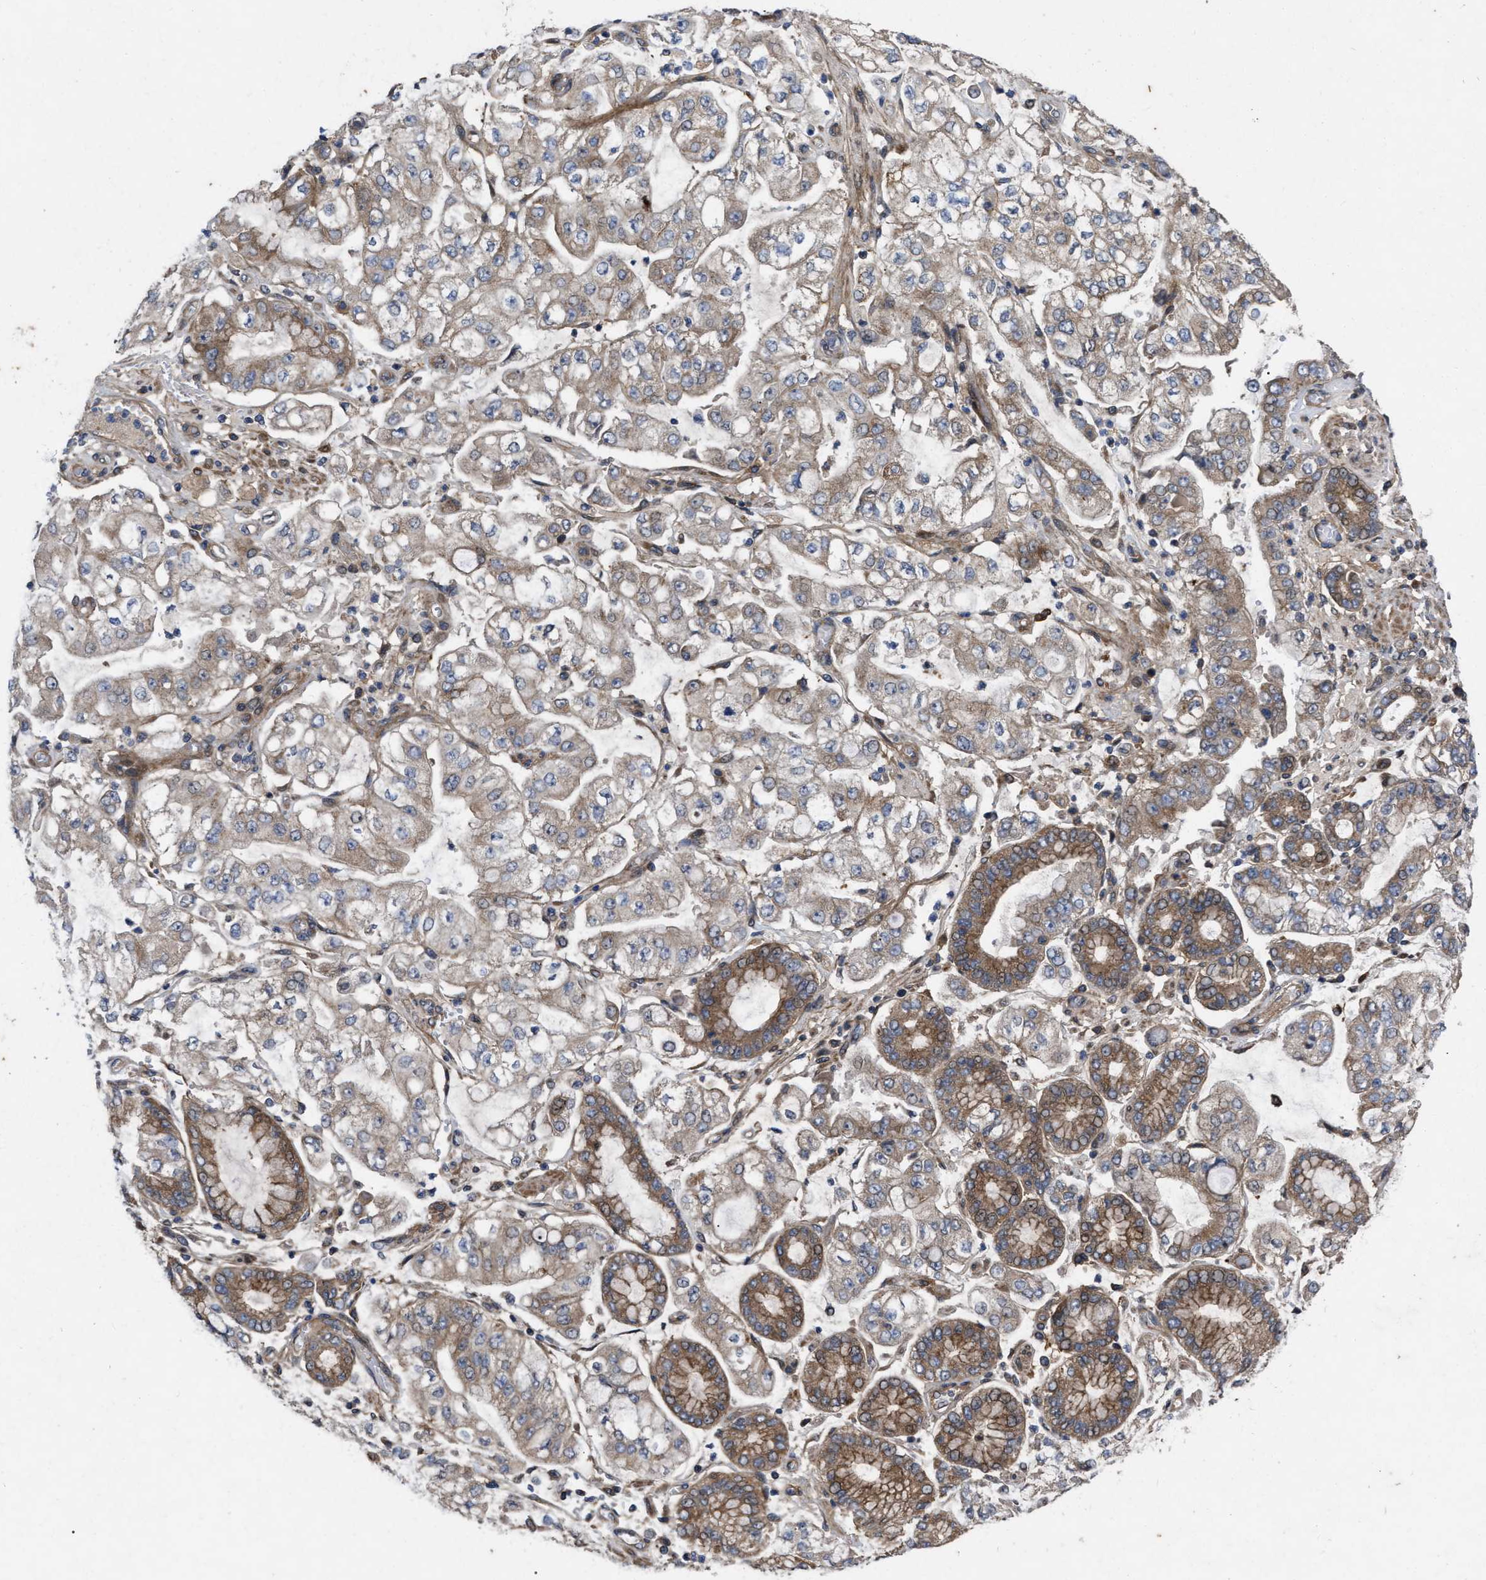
{"staining": {"intensity": "moderate", "quantity": ">75%", "location": "cytoplasmic/membranous"}, "tissue": "stomach cancer", "cell_type": "Tumor cells", "image_type": "cancer", "snomed": [{"axis": "morphology", "description": "Adenocarcinoma, NOS"}, {"axis": "topography", "description": "Stomach"}], "caption": "Immunohistochemistry photomicrograph of neoplastic tissue: stomach cancer stained using immunohistochemistry (IHC) shows medium levels of moderate protein expression localized specifically in the cytoplasmic/membranous of tumor cells, appearing as a cytoplasmic/membranous brown color.", "gene": "CDKN2C", "patient": {"sex": "male", "age": 76}}